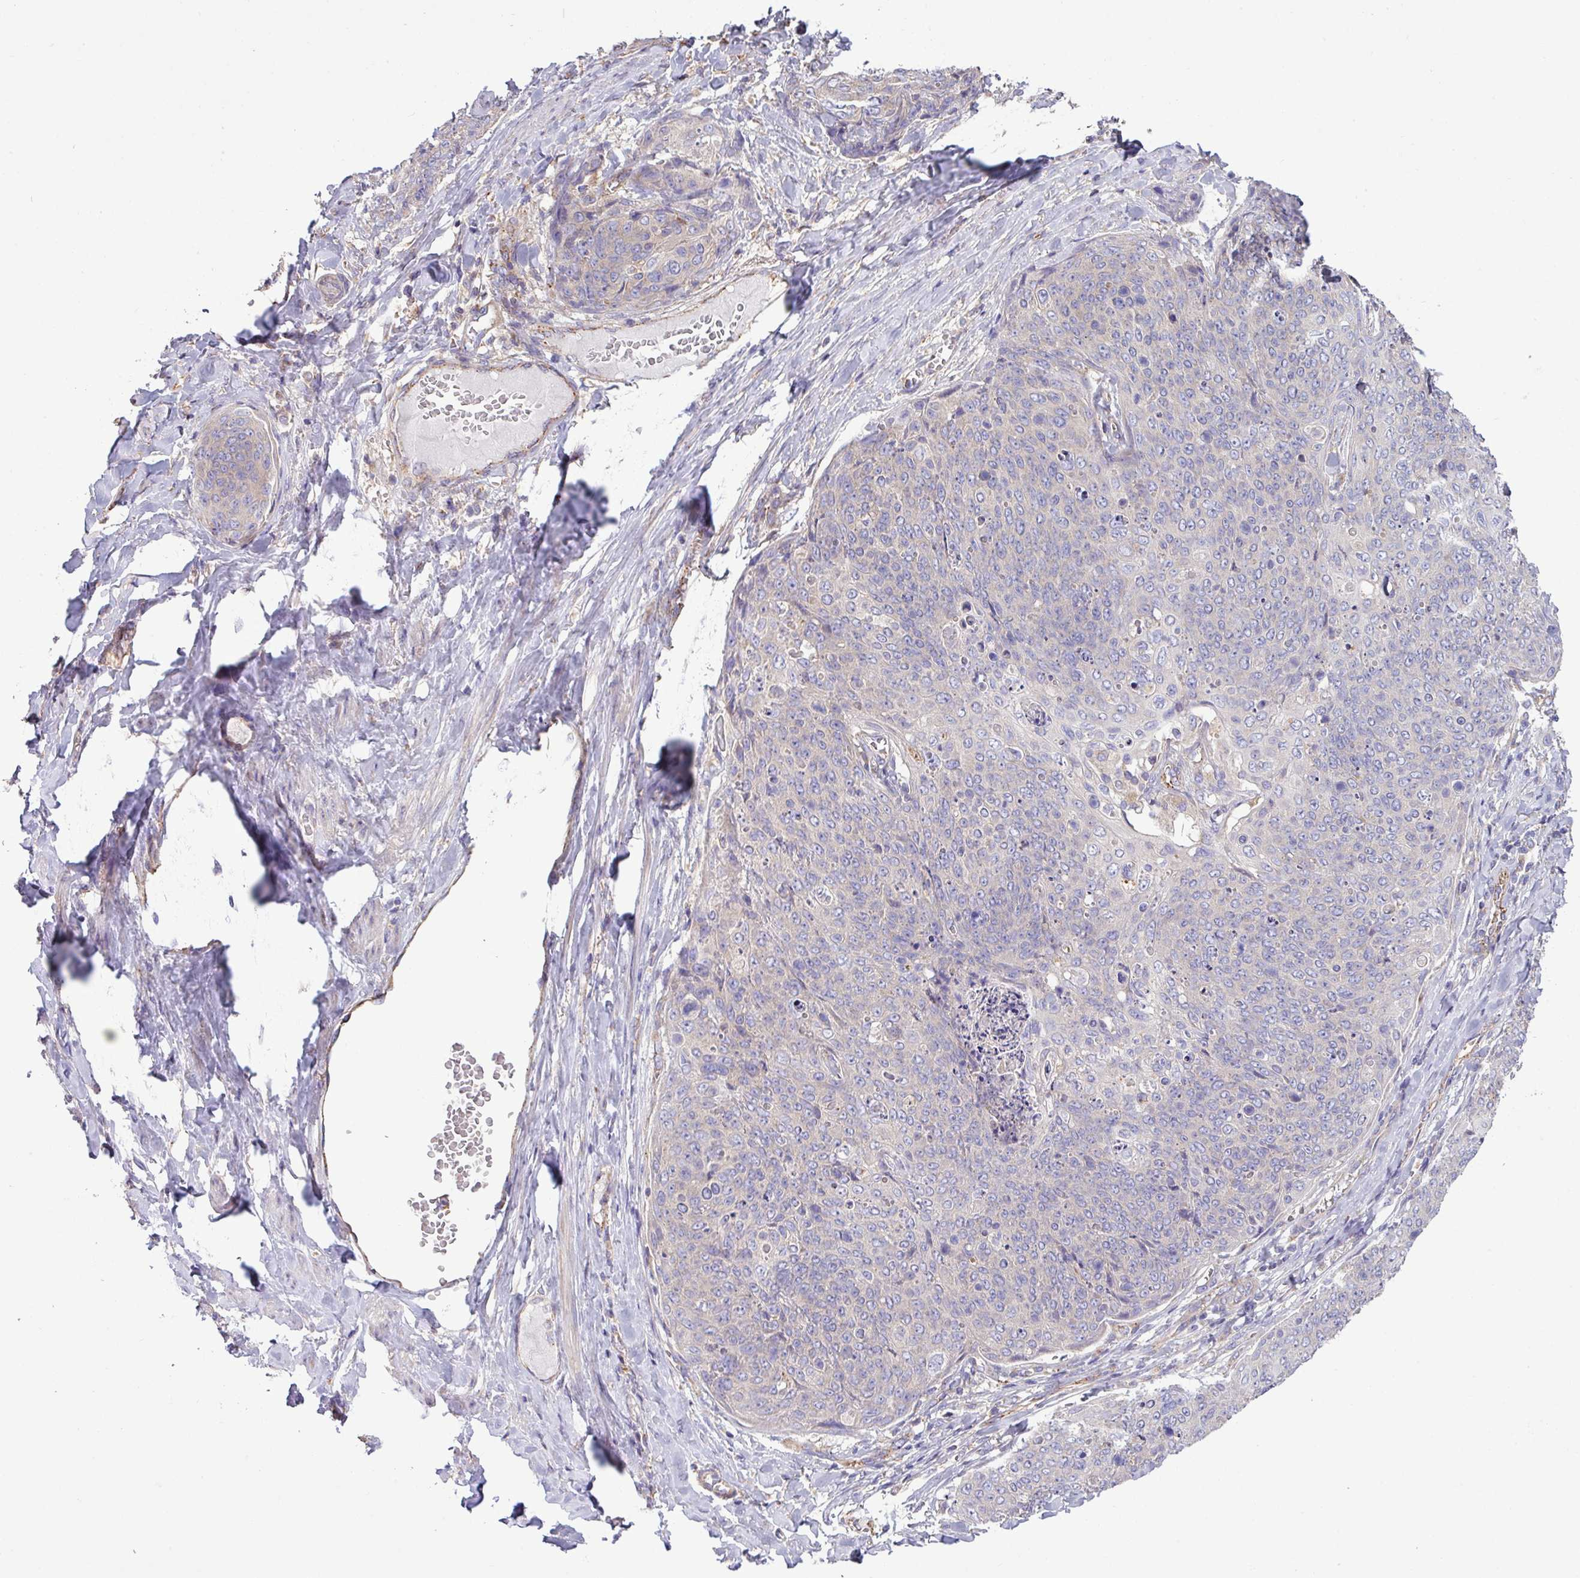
{"staining": {"intensity": "negative", "quantity": "none", "location": "none"}, "tissue": "skin cancer", "cell_type": "Tumor cells", "image_type": "cancer", "snomed": [{"axis": "morphology", "description": "Squamous cell carcinoma, NOS"}, {"axis": "topography", "description": "Skin"}, {"axis": "topography", "description": "Vulva"}], "caption": "A high-resolution micrograph shows IHC staining of skin cancer (squamous cell carcinoma), which demonstrates no significant expression in tumor cells.", "gene": "PPM1J", "patient": {"sex": "female", "age": 85}}